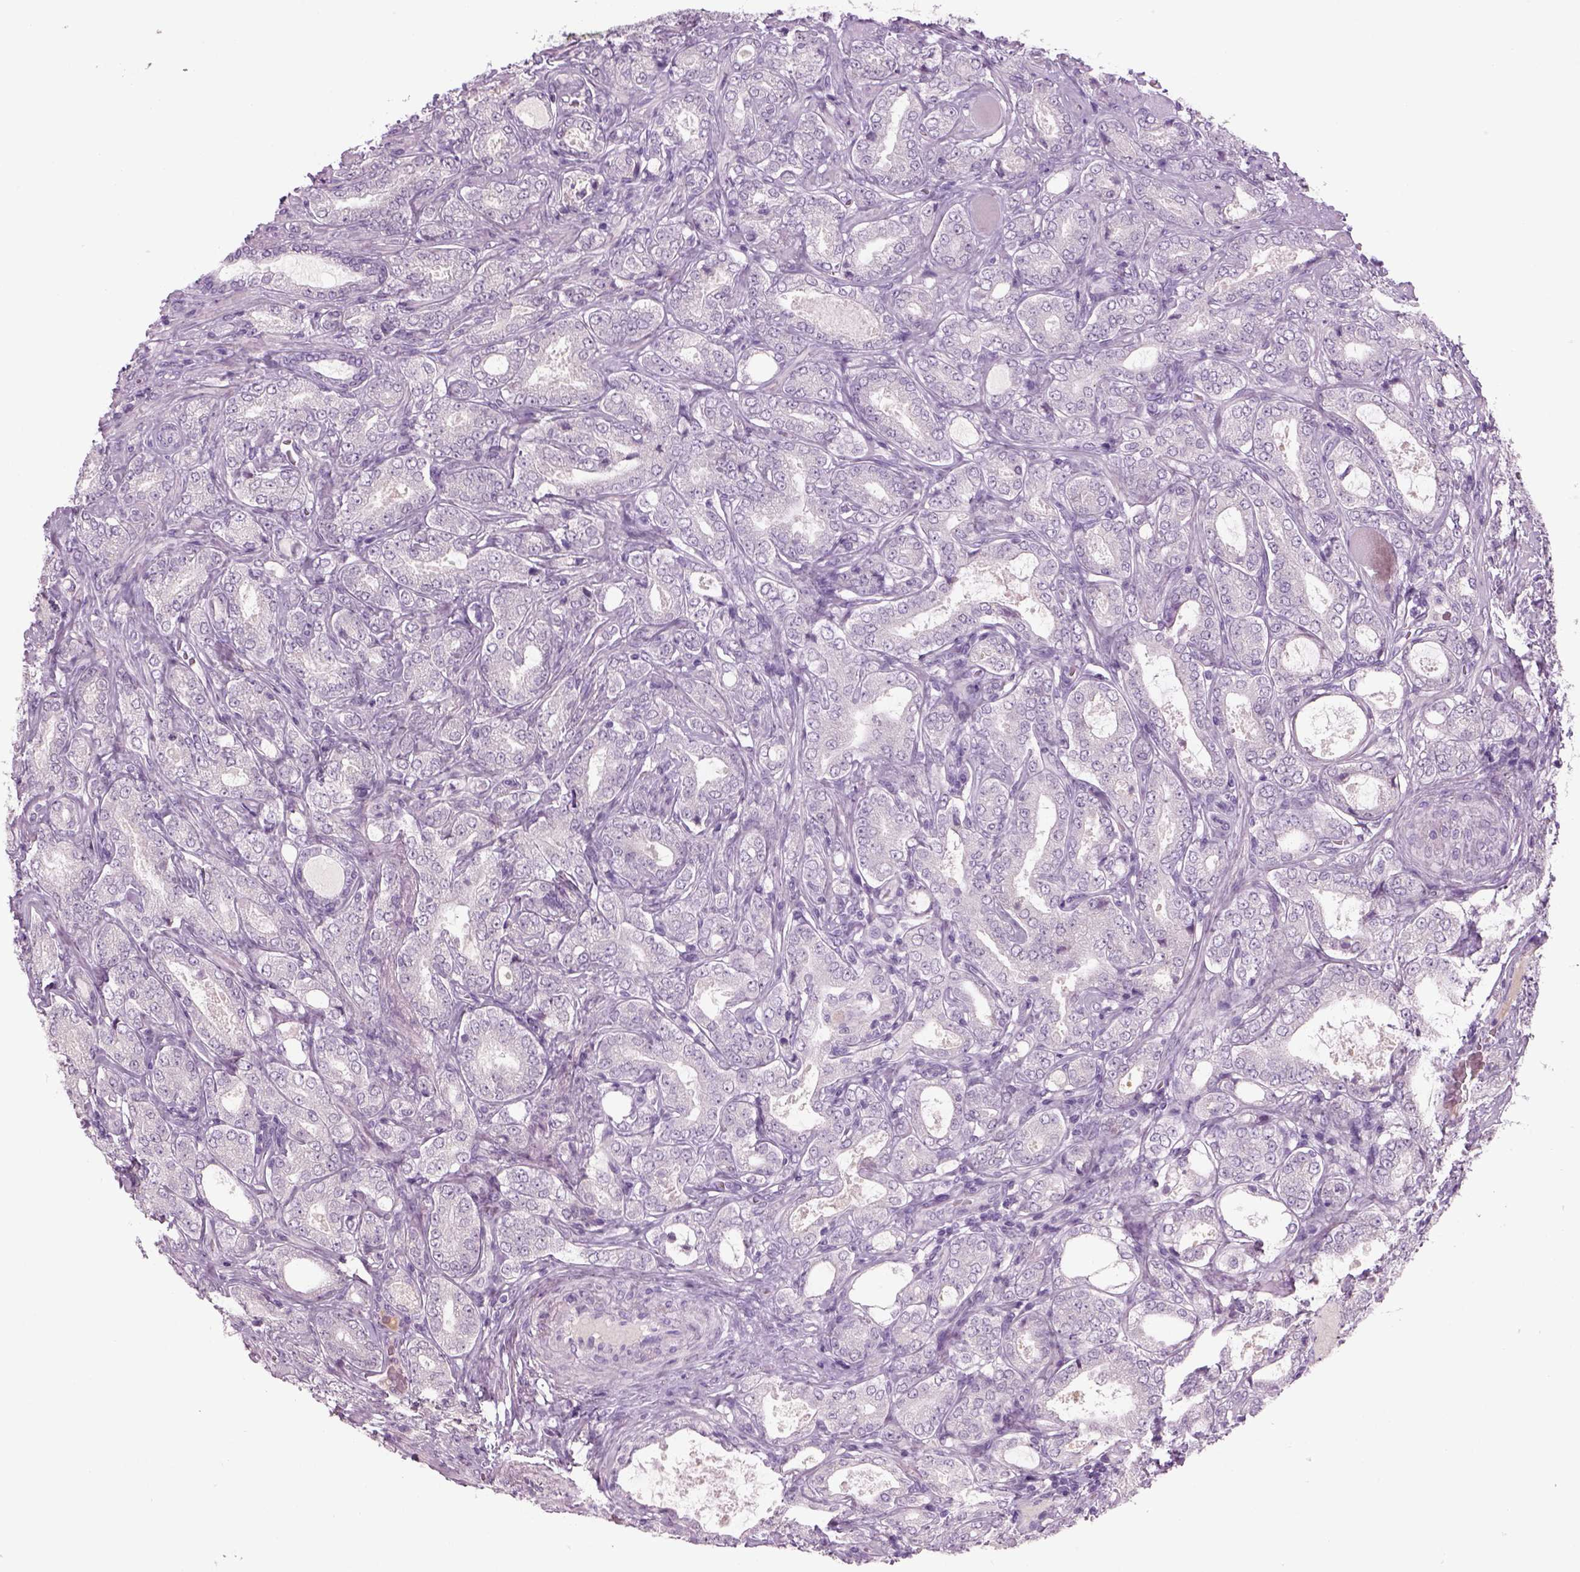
{"staining": {"intensity": "negative", "quantity": "none", "location": "none"}, "tissue": "prostate cancer", "cell_type": "Tumor cells", "image_type": "cancer", "snomed": [{"axis": "morphology", "description": "Adenocarcinoma, NOS"}, {"axis": "topography", "description": "Prostate"}], "caption": "Immunohistochemical staining of prostate cancer exhibits no significant positivity in tumor cells.", "gene": "MDH1B", "patient": {"sex": "male", "age": 64}}